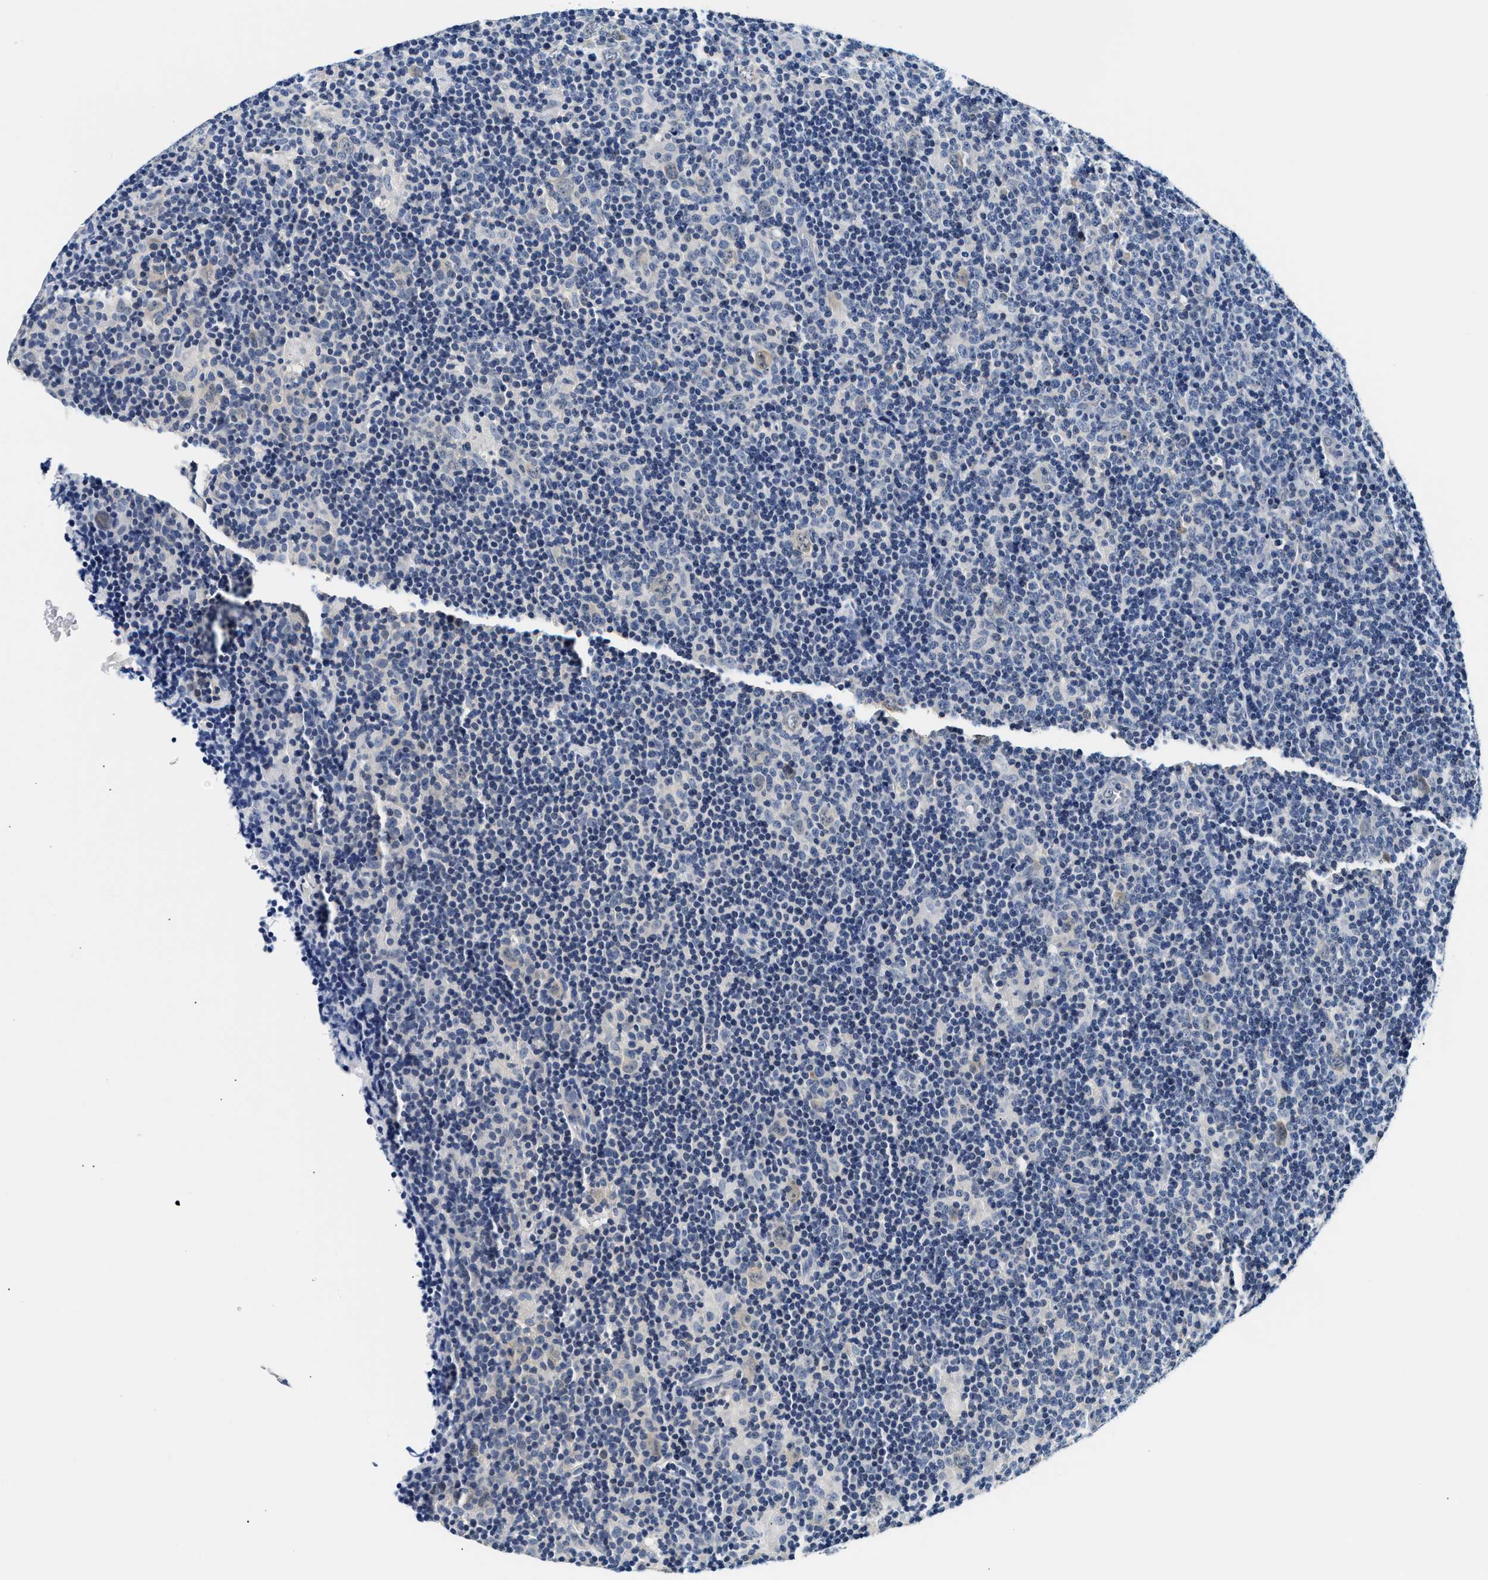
{"staining": {"intensity": "negative", "quantity": "none", "location": "none"}, "tissue": "lymphoma", "cell_type": "Tumor cells", "image_type": "cancer", "snomed": [{"axis": "morphology", "description": "Hodgkin's disease, NOS"}, {"axis": "topography", "description": "Lymph node"}], "caption": "DAB immunohistochemical staining of Hodgkin's disease demonstrates no significant expression in tumor cells.", "gene": "UCHL3", "patient": {"sex": "female", "age": 57}}